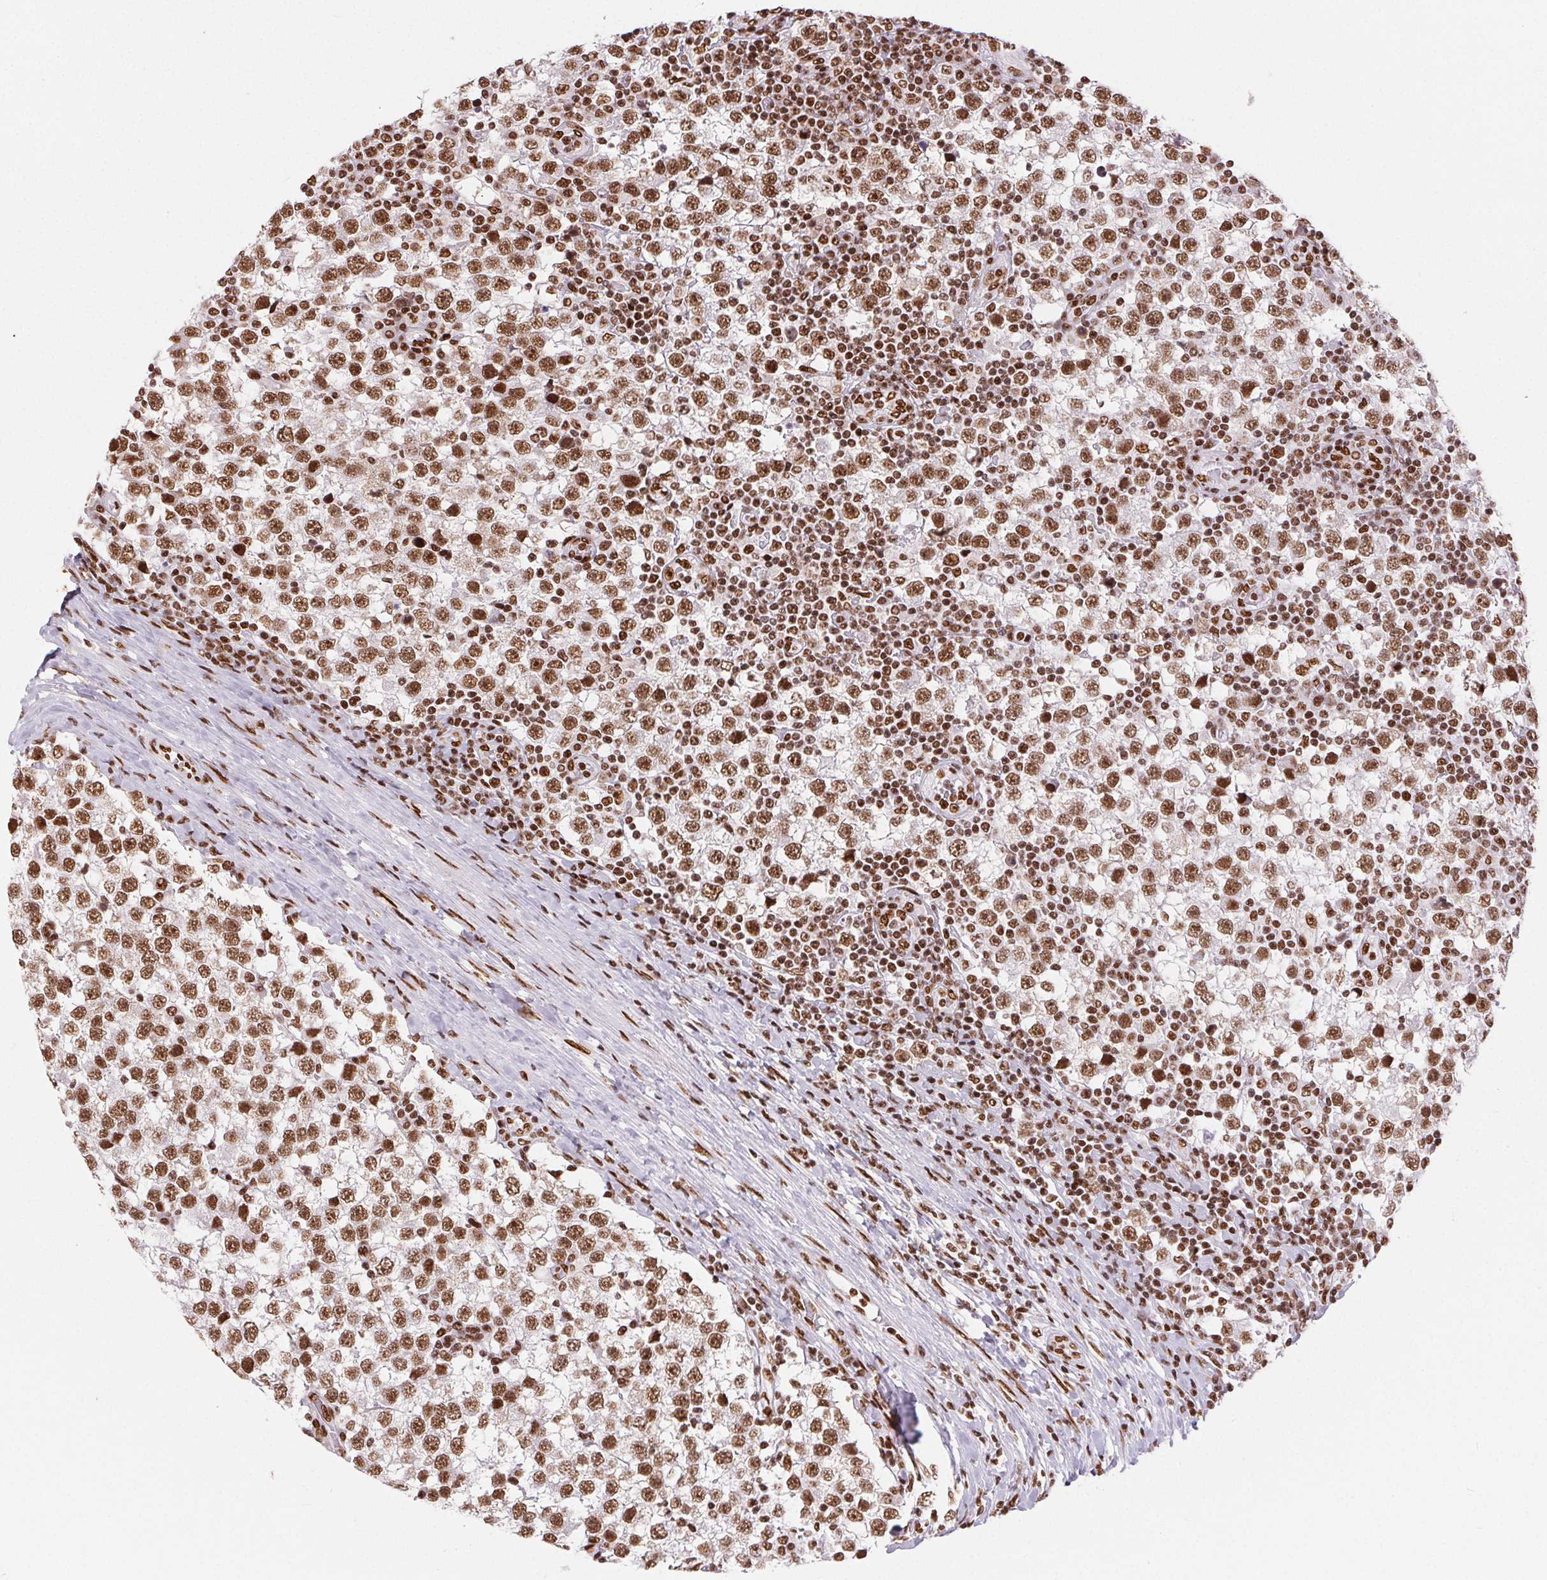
{"staining": {"intensity": "moderate", "quantity": ">75%", "location": "nuclear"}, "tissue": "testis cancer", "cell_type": "Tumor cells", "image_type": "cancer", "snomed": [{"axis": "morphology", "description": "Seminoma, NOS"}, {"axis": "topography", "description": "Testis"}], "caption": "Human testis cancer (seminoma) stained with a brown dye reveals moderate nuclear positive staining in approximately >75% of tumor cells.", "gene": "ZNF80", "patient": {"sex": "male", "age": 34}}